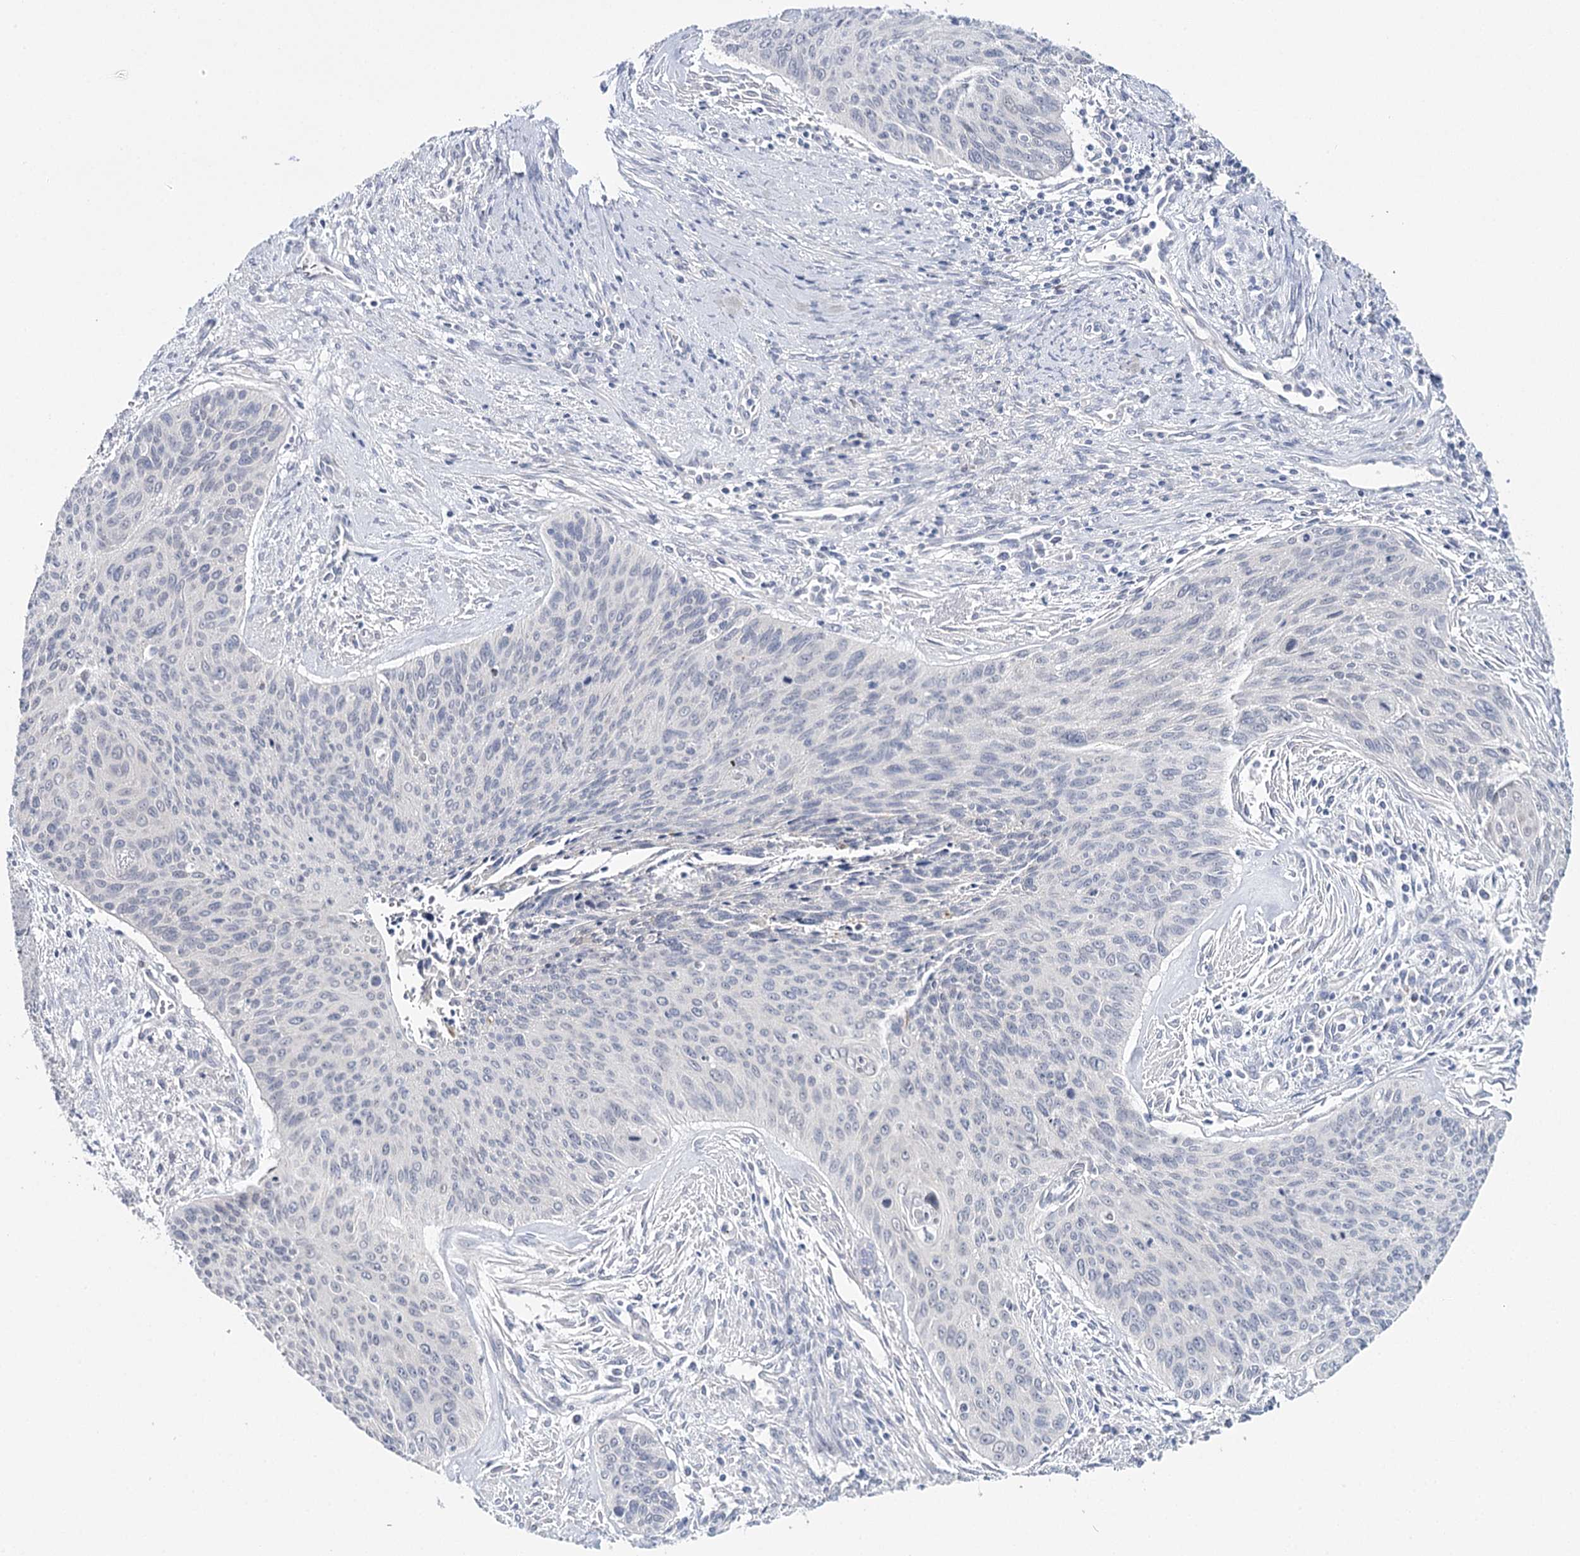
{"staining": {"intensity": "weak", "quantity": "<25%", "location": "nuclear"}, "tissue": "cervical cancer", "cell_type": "Tumor cells", "image_type": "cancer", "snomed": [{"axis": "morphology", "description": "Squamous cell carcinoma, NOS"}, {"axis": "topography", "description": "Cervix"}], "caption": "Immunohistochemical staining of cervical squamous cell carcinoma demonstrates no significant staining in tumor cells. (Brightfield microscopy of DAB (3,3'-diaminobenzidine) immunohistochemistry (IHC) at high magnification).", "gene": "TP53", "patient": {"sex": "female", "age": 55}}